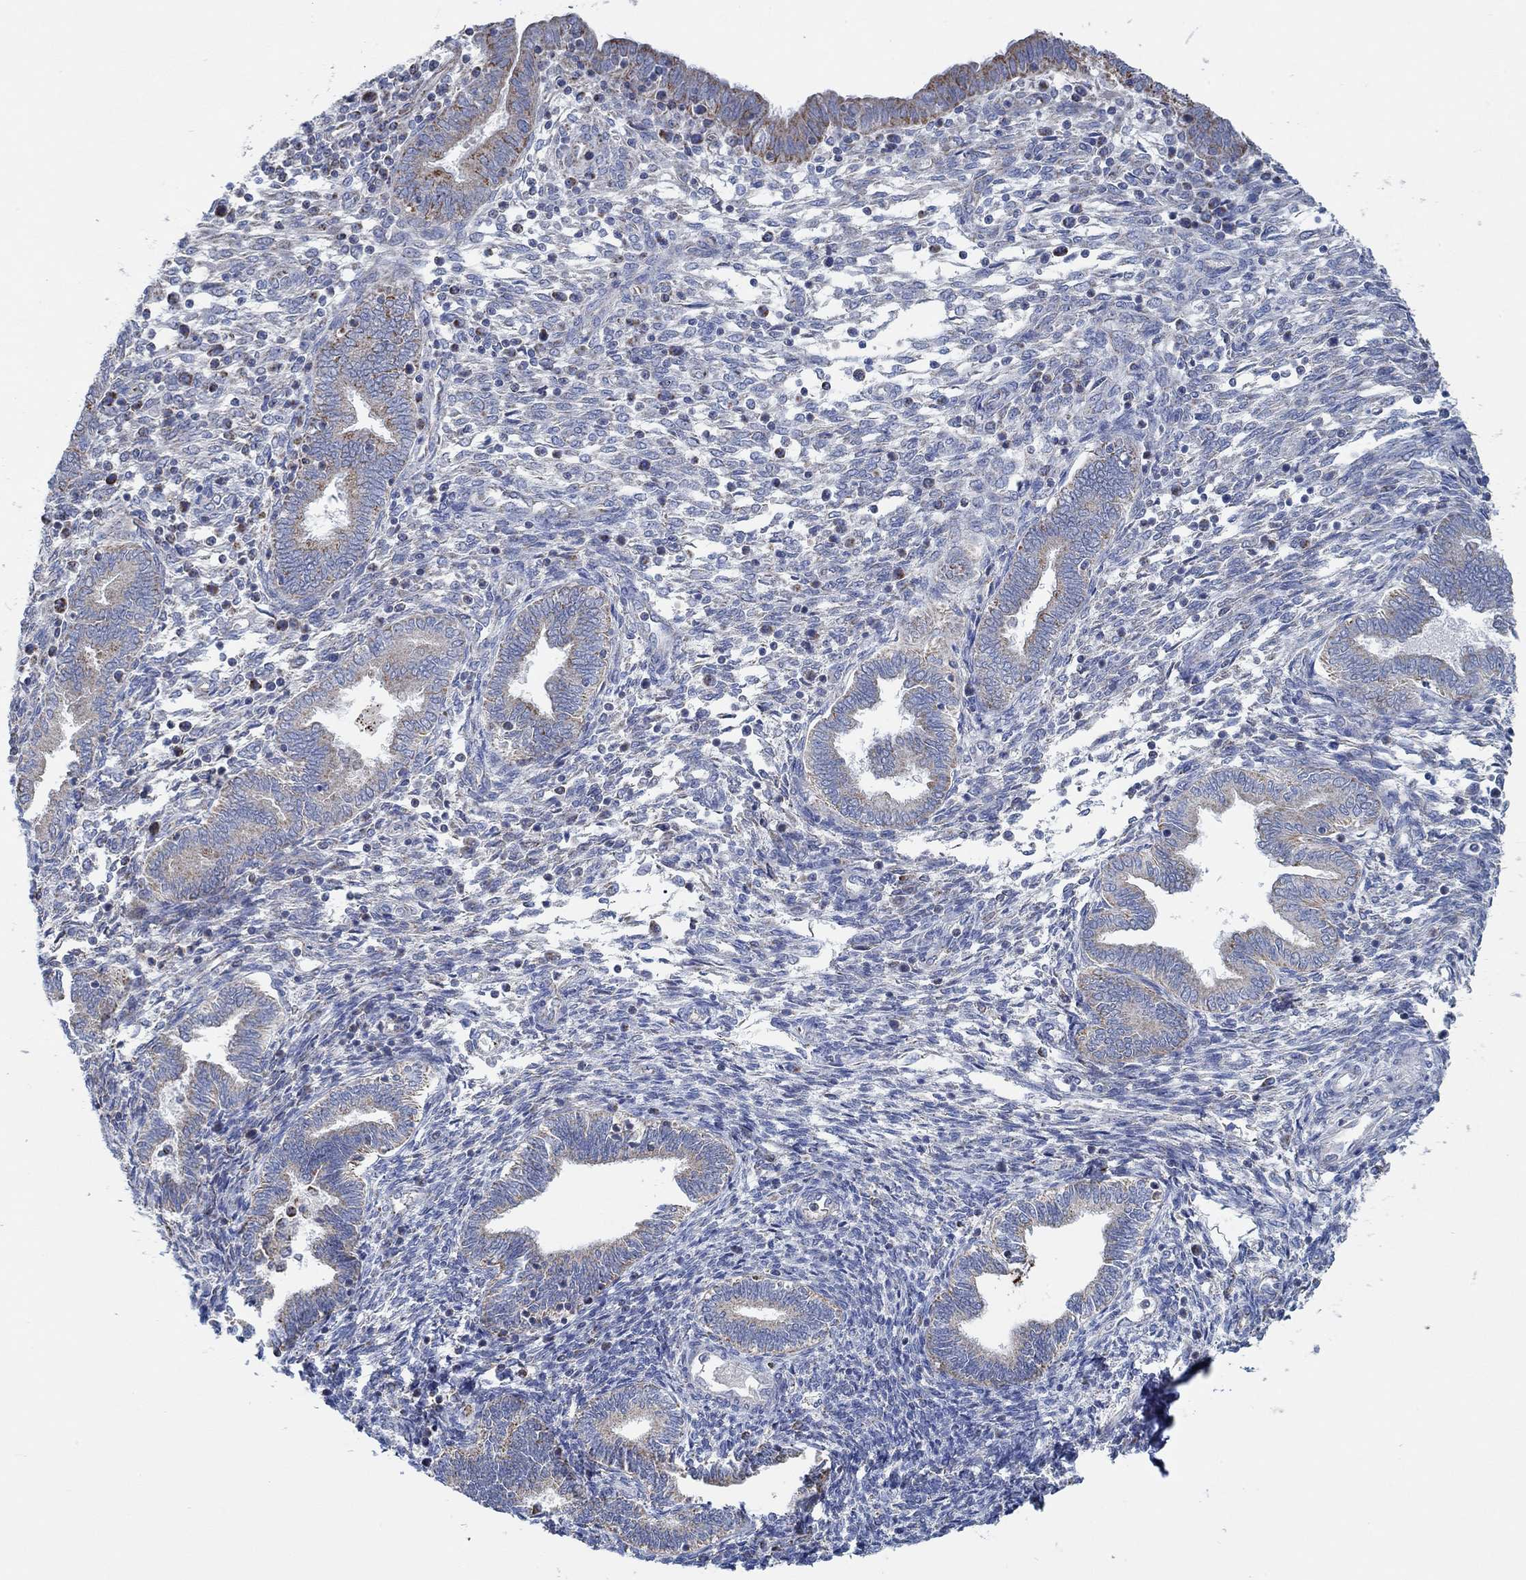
{"staining": {"intensity": "negative", "quantity": "none", "location": "none"}, "tissue": "endometrium", "cell_type": "Cells in endometrial stroma", "image_type": "normal", "snomed": [{"axis": "morphology", "description": "Normal tissue, NOS"}, {"axis": "topography", "description": "Endometrium"}], "caption": "DAB (3,3'-diaminobenzidine) immunohistochemical staining of unremarkable human endometrium displays no significant positivity in cells in endometrial stroma.", "gene": "GLOD5", "patient": {"sex": "female", "age": 42}}